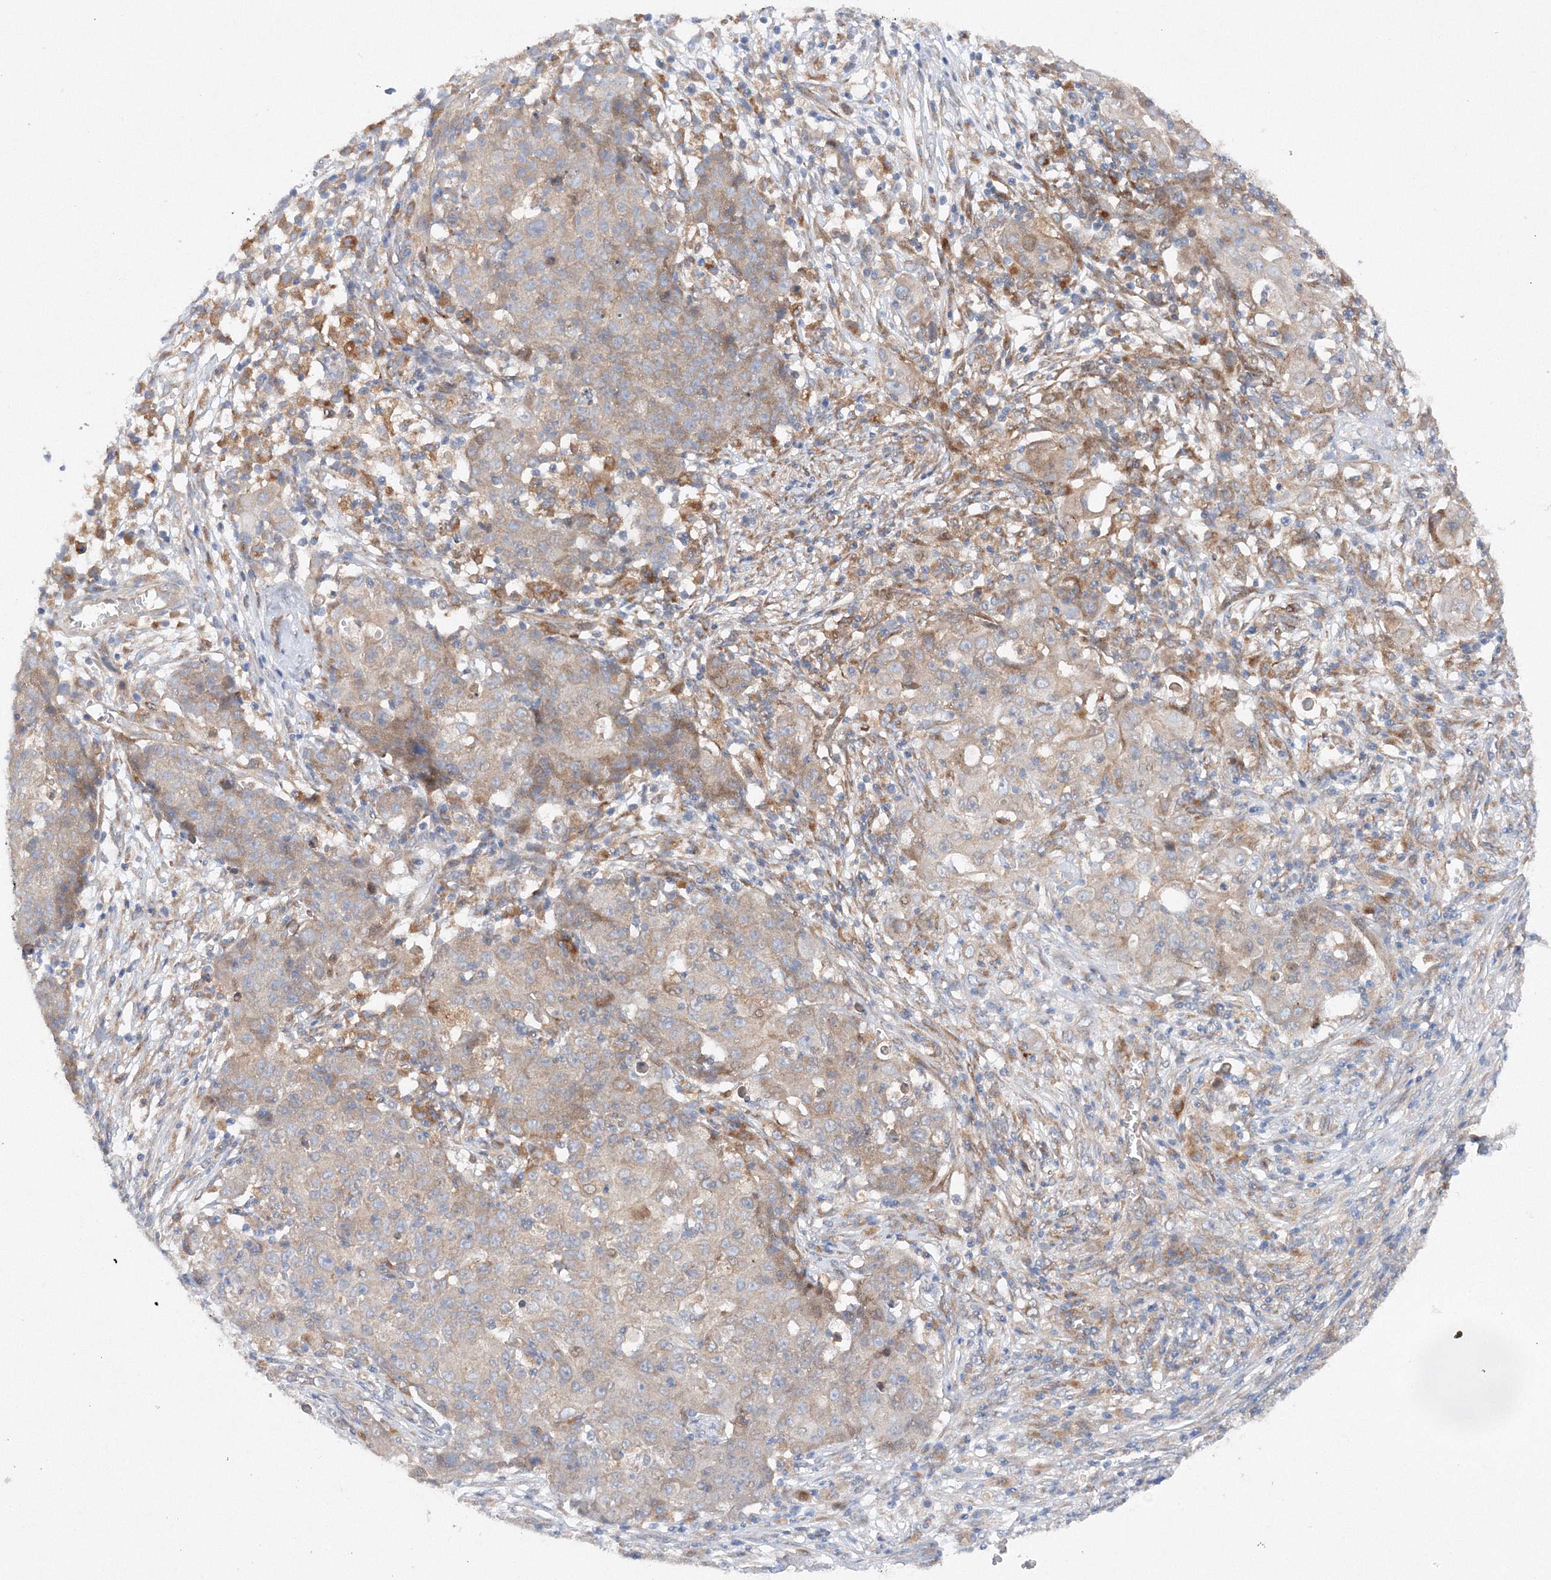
{"staining": {"intensity": "weak", "quantity": "<25%", "location": "cytoplasmic/membranous"}, "tissue": "ovarian cancer", "cell_type": "Tumor cells", "image_type": "cancer", "snomed": [{"axis": "morphology", "description": "Carcinoma, endometroid"}, {"axis": "topography", "description": "Ovary"}], "caption": "Immunohistochemical staining of human endometroid carcinoma (ovarian) displays no significant staining in tumor cells. Nuclei are stained in blue.", "gene": "SLC36A1", "patient": {"sex": "female", "age": 42}}